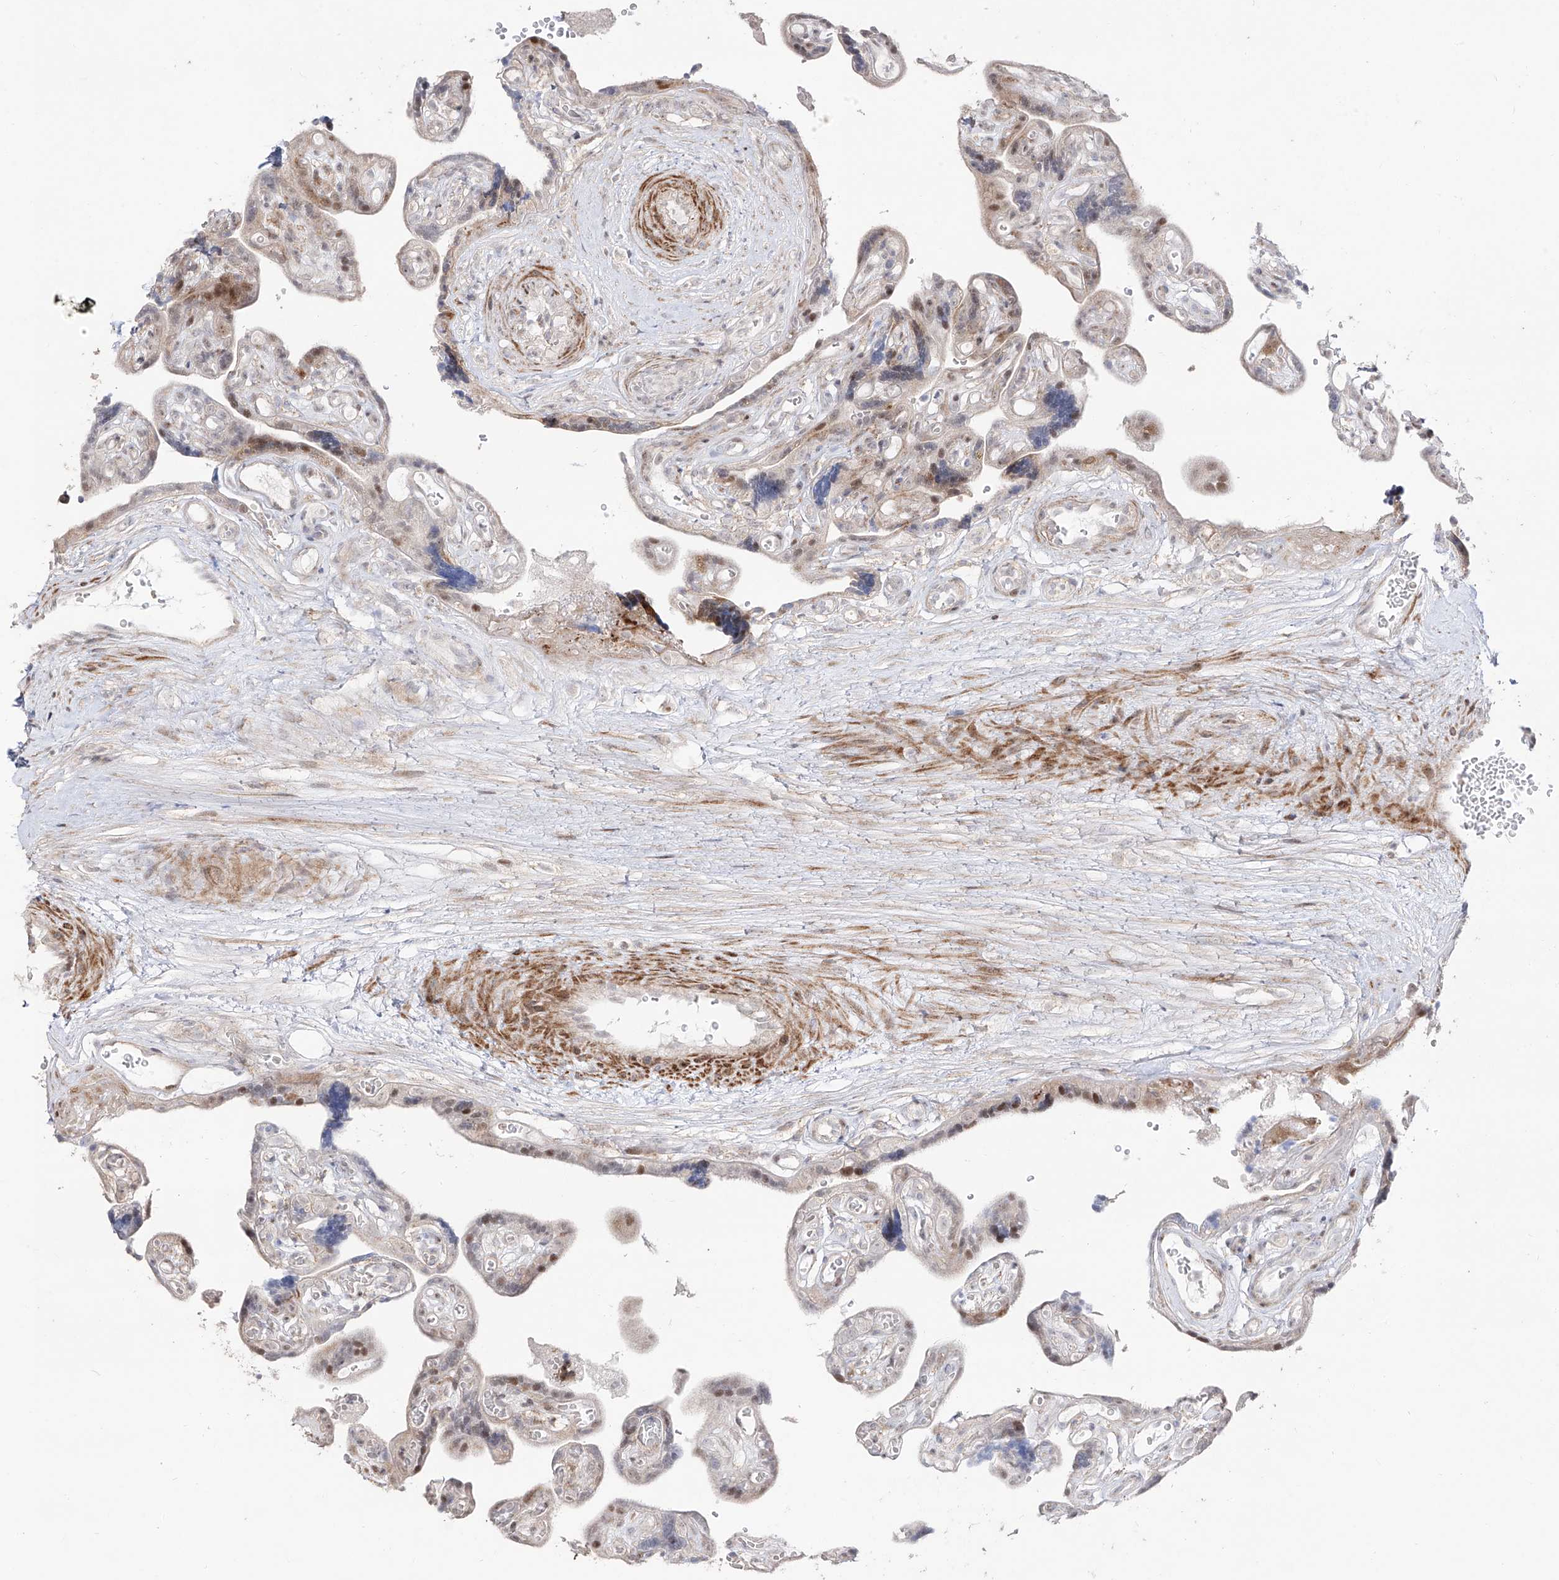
{"staining": {"intensity": "moderate", "quantity": ">75%", "location": "cytoplasmic/membranous,nuclear"}, "tissue": "placenta", "cell_type": "Decidual cells", "image_type": "normal", "snomed": [{"axis": "morphology", "description": "Normal tissue, NOS"}, {"axis": "topography", "description": "Placenta"}], "caption": "Immunohistochemistry of benign human placenta demonstrates medium levels of moderate cytoplasmic/membranous,nuclear staining in approximately >75% of decidual cells. The staining was performed using DAB to visualize the protein expression in brown, while the nuclei were stained in blue with hematoxylin (Magnification: 20x).", "gene": "ZNF180", "patient": {"sex": "female", "age": 30}}